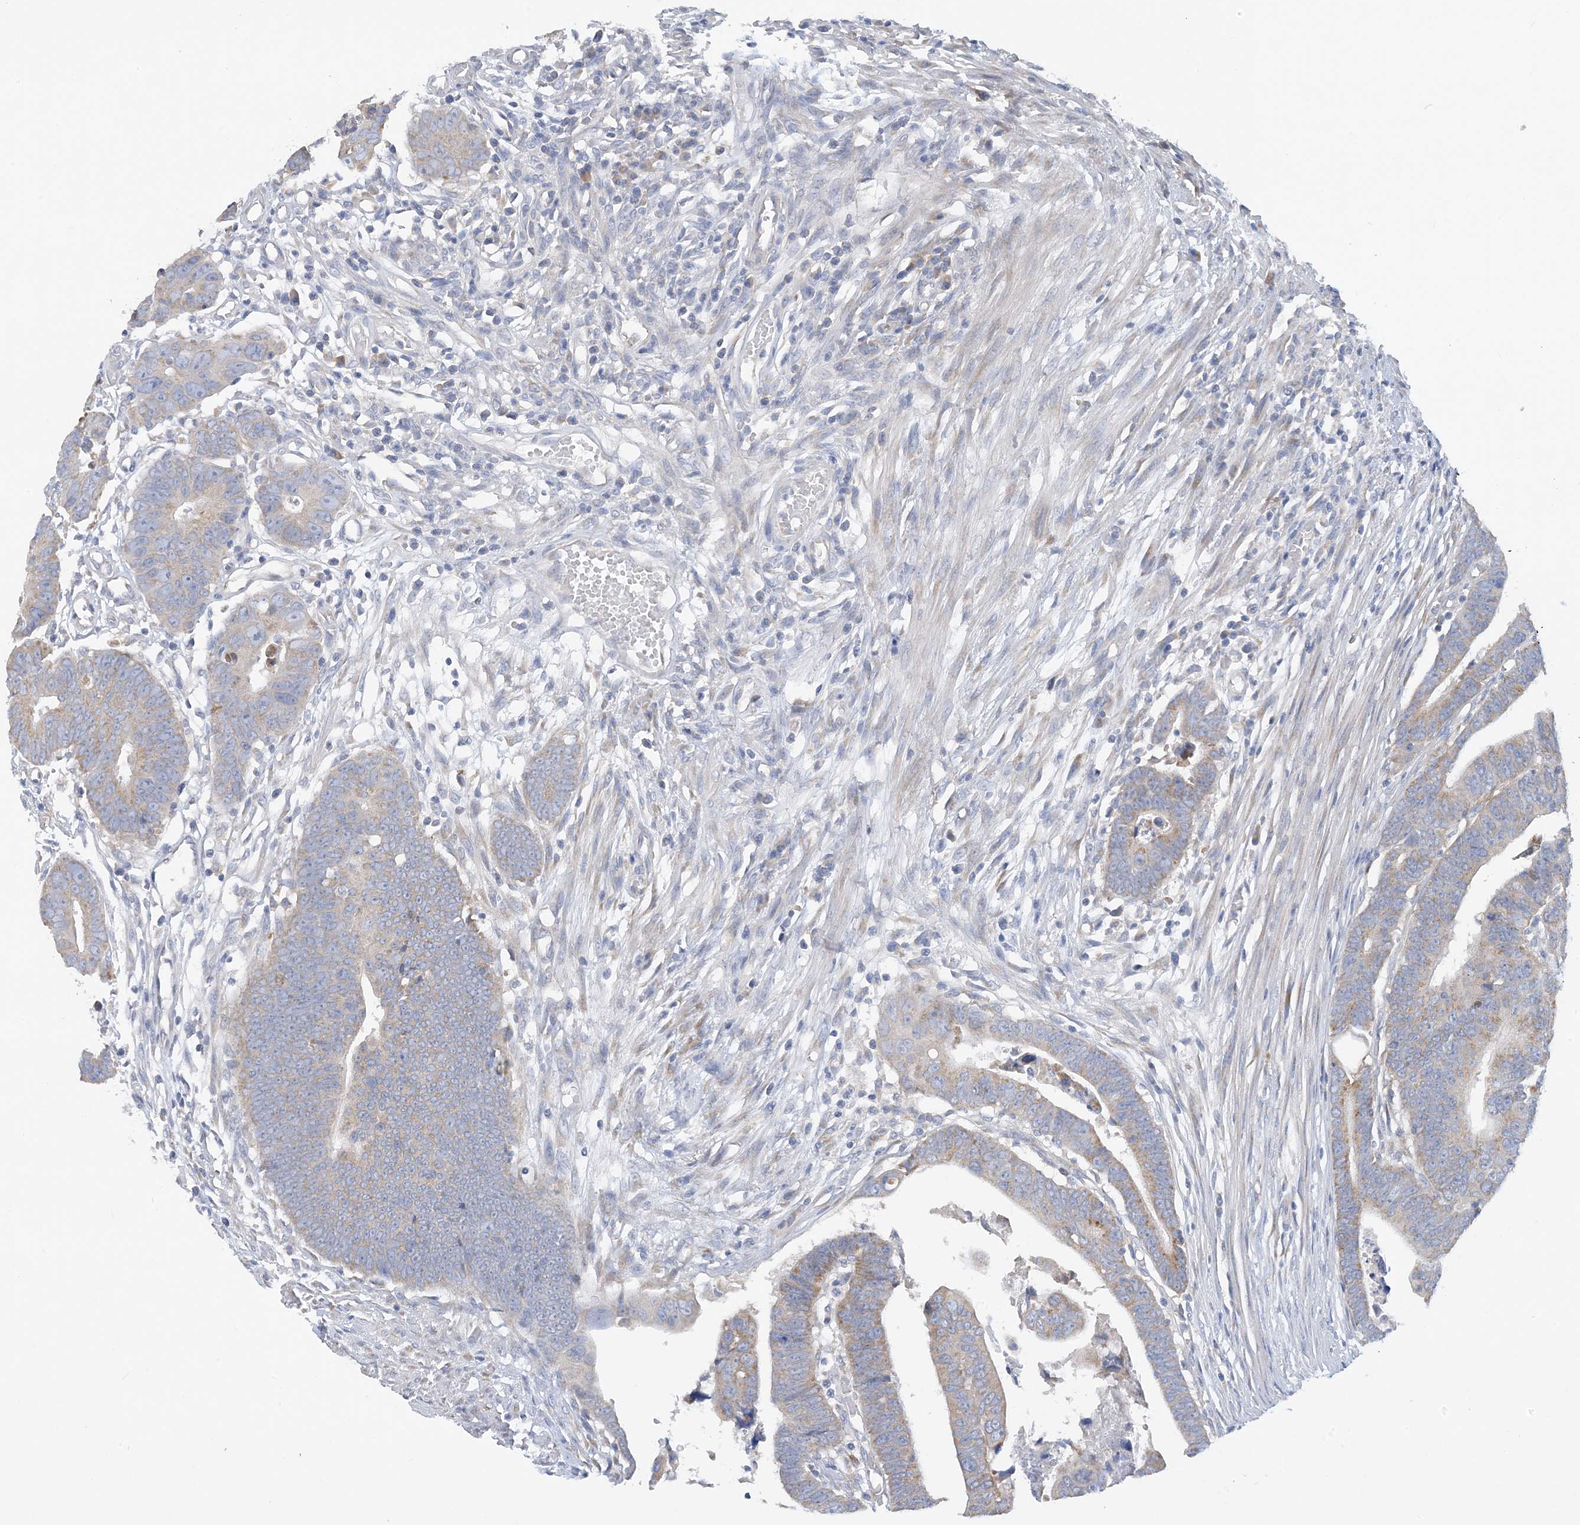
{"staining": {"intensity": "weak", "quantity": "25%-75%", "location": "cytoplasmic/membranous"}, "tissue": "colorectal cancer", "cell_type": "Tumor cells", "image_type": "cancer", "snomed": [{"axis": "morphology", "description": "Adenocarcinoma, NOS"}, {"axis": "topography", "description": "Rectum"}], "caption": "The histopathology image reveals immunohistochemical staining of colorectal cancer (adenocarcinoma). There is weak cytoplasmic/membranous staining is identified in about 25%-75% of tumor cells. The staining was performed using DAB to visualize the protein expression in brown, while the nuclei were stained in blue with hematoxylin (Magnification: 20x).", "gene": "ZCCHC18", "patient": {"sex": "female", "age": 65}}